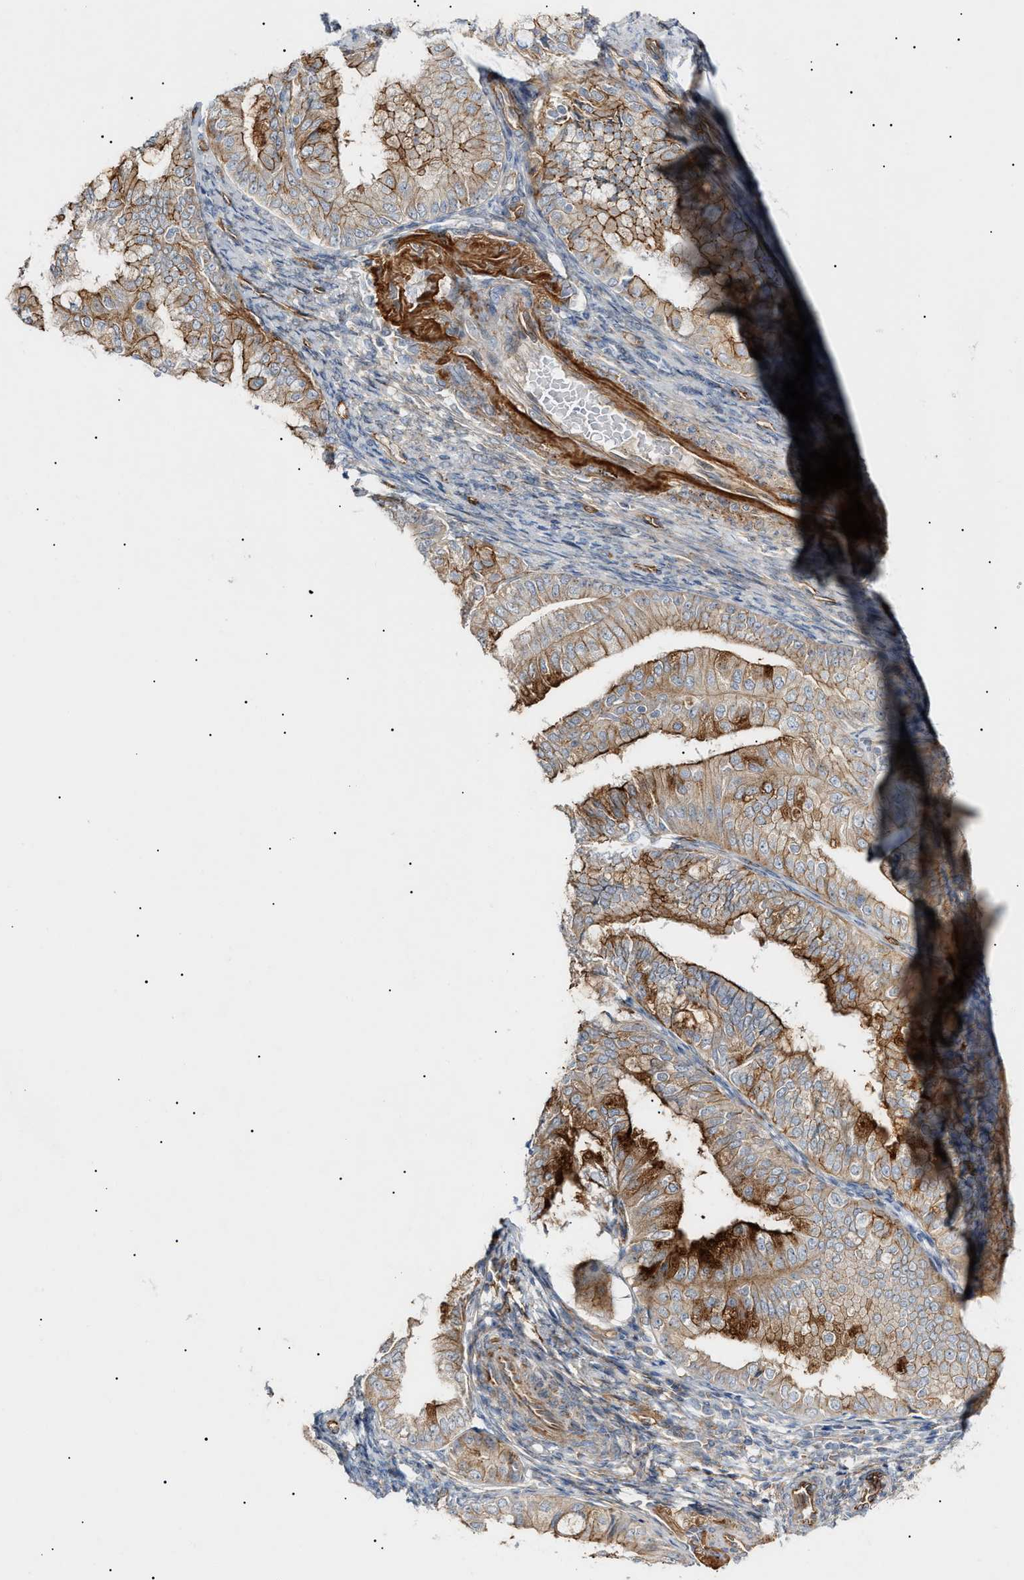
{"staining": {"intensity": "strong", "quantity": ">75%", "location": "cytoplasmic/membranous"}, "tissue": "endometrial cancer", "cell_type": "Tumor cells", "image_type": "cancer", "snomed": [{"axis": "morphology", "description": "Adenocarcinoma, NOS"}, {"axis": "topography", "description": "Endometrium"}], "caption": "A high-resolution histopathology image shows immunohistochemistry (IHC) staining of endometrial cancer, which displays strong cytoplasmic/membranous expression in approximately >75% of tumor cells.", "gene": "ZFHX2", "patient": {"sex": "female", "age": 63}}